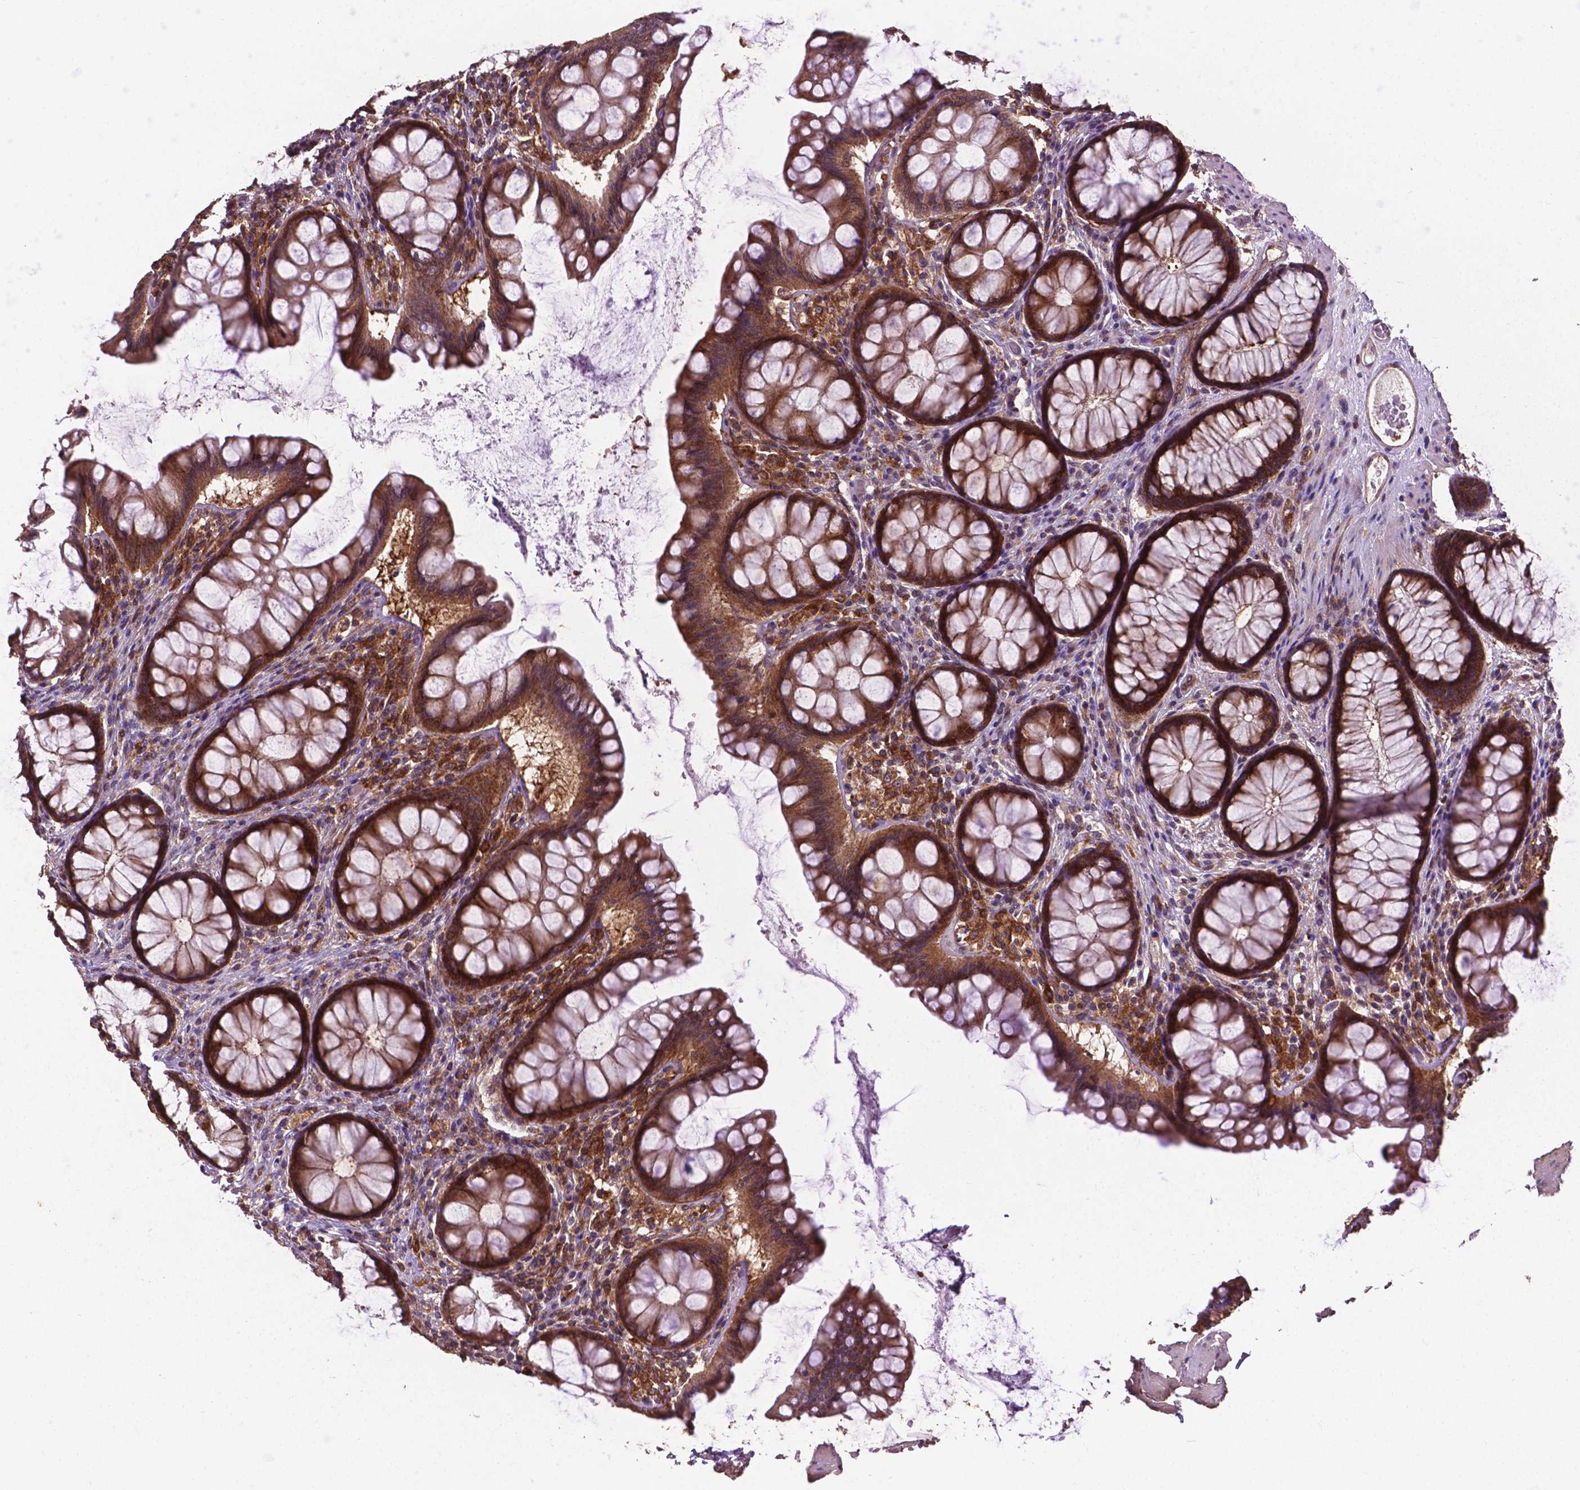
{"staining": {"intensity": "weak", "quantity": ">75%", "location": "cytoplasmic/membranous"}, "tissue": "colon", "cell_type": "Endothelial cells", "image_type": "normal", "snomed": [{"axis": "morphology", "description": "Normal tissue, NOS"}, {"axis": "topography", "description": "Colon"}], "caption": "Immunohistochemistry staining of normal colon, which demonstrates low levels of weak cytoplasmic/membranous expression in approximately >75% of endothelial cells indicating weak cytoplasmic/membranous protein staining. The staining was performed using DAB (3,3'-diaminobenzidine) (brown) for protein detection and nuclei were counterstained in hematoxylin (blue).", "gene": "SMAD3", "patient": {"sex": "female", "age": 65}}